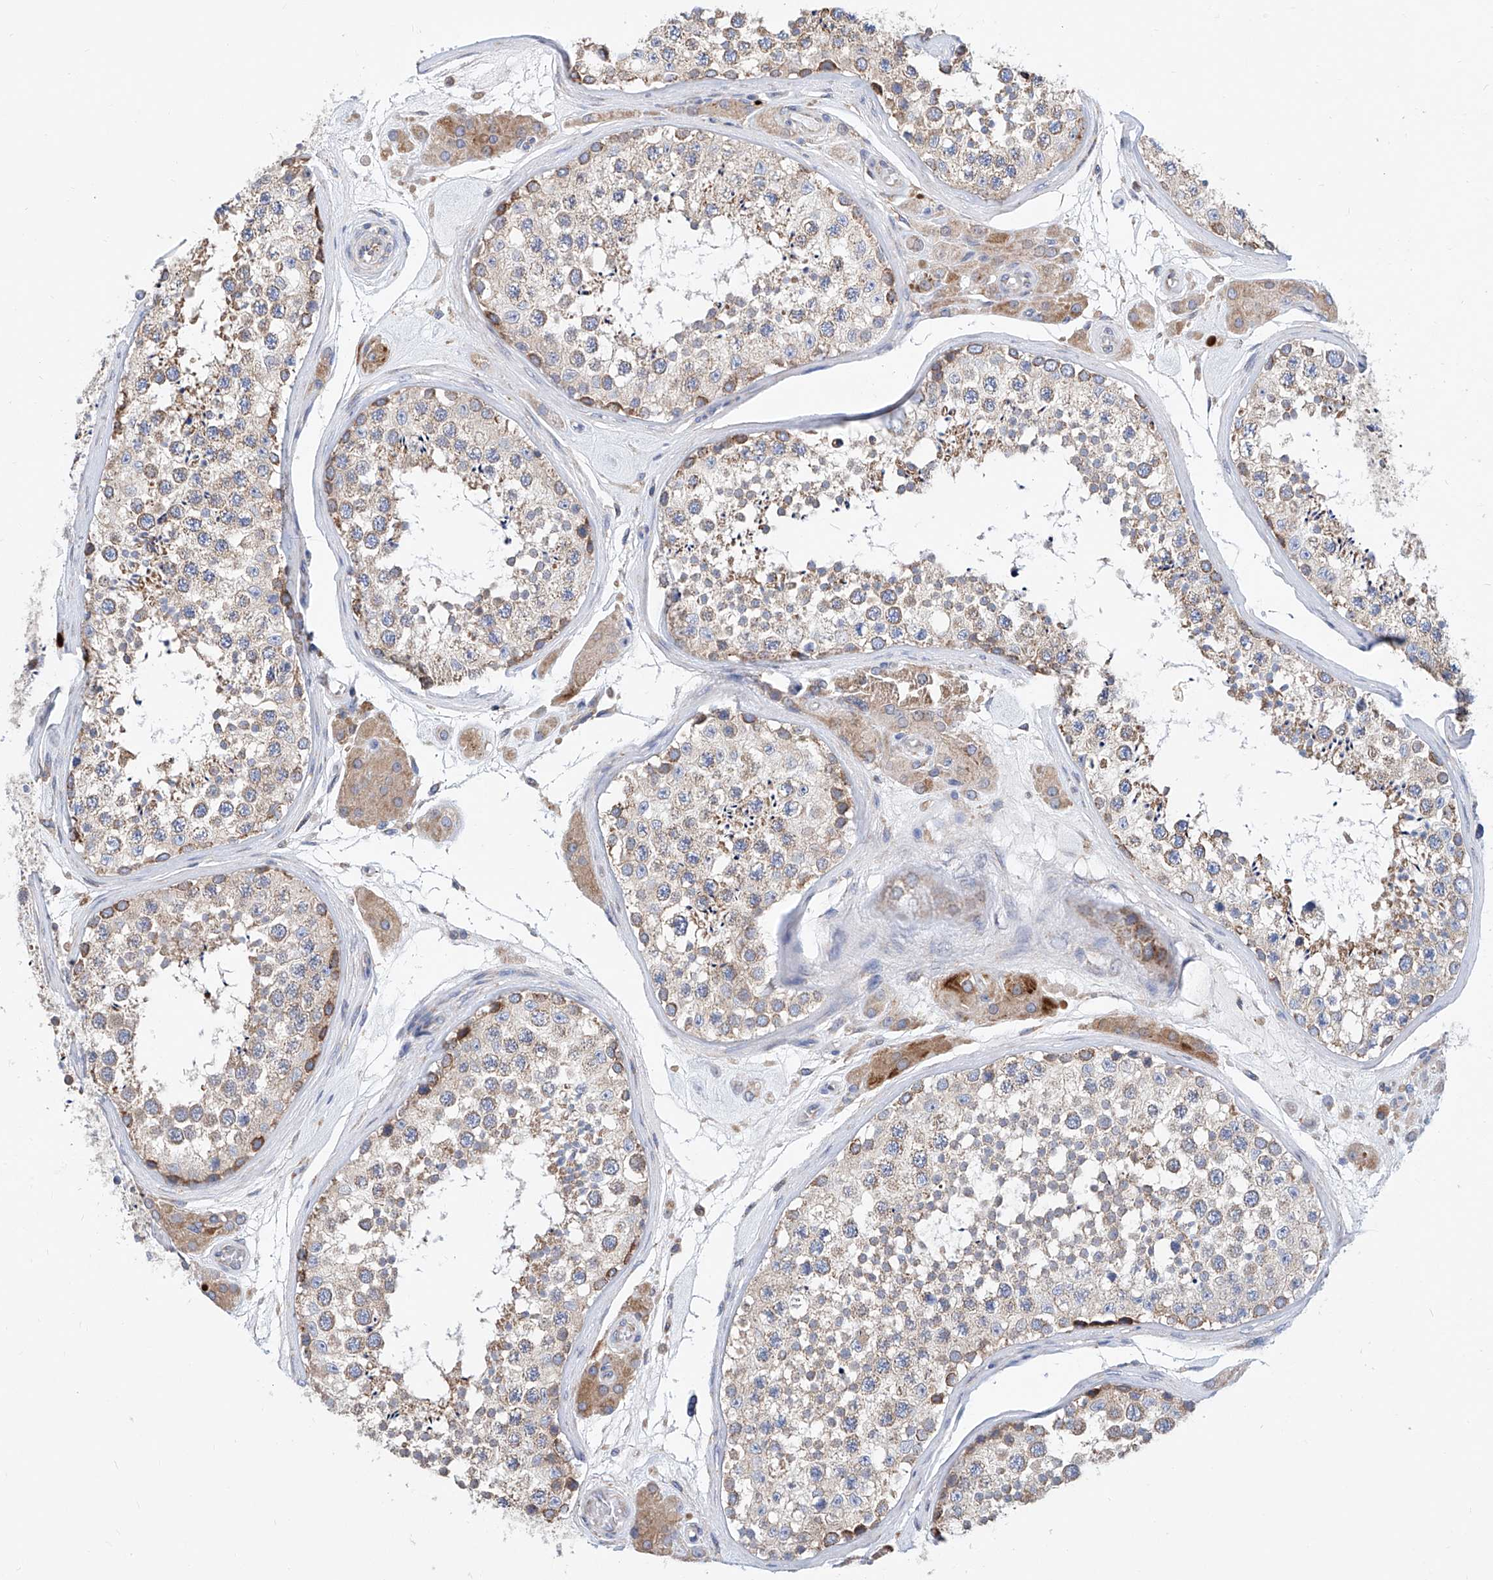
{"staining": {"intensity": "moderate", "quantity": "<25%", "location": "cytoplasmic/membranous"}, "tissue": "testis", "cell_type": "Cells in seminiferous ducts", "image_type": "normal", "snomed": [{"axis": "morphology", "description": "Normal tissue, NOS"}, {"axis": "topography", "description": "Testis"}], "caption": "Brown immunohistochemical staining in normal human testis demonstrates moderate cytoplasmic/membranous positivity in about <25% of cells in seminiferous ducts.", "gene": "MAD2L1", "patient": {"sex": "male", "age": 46}}